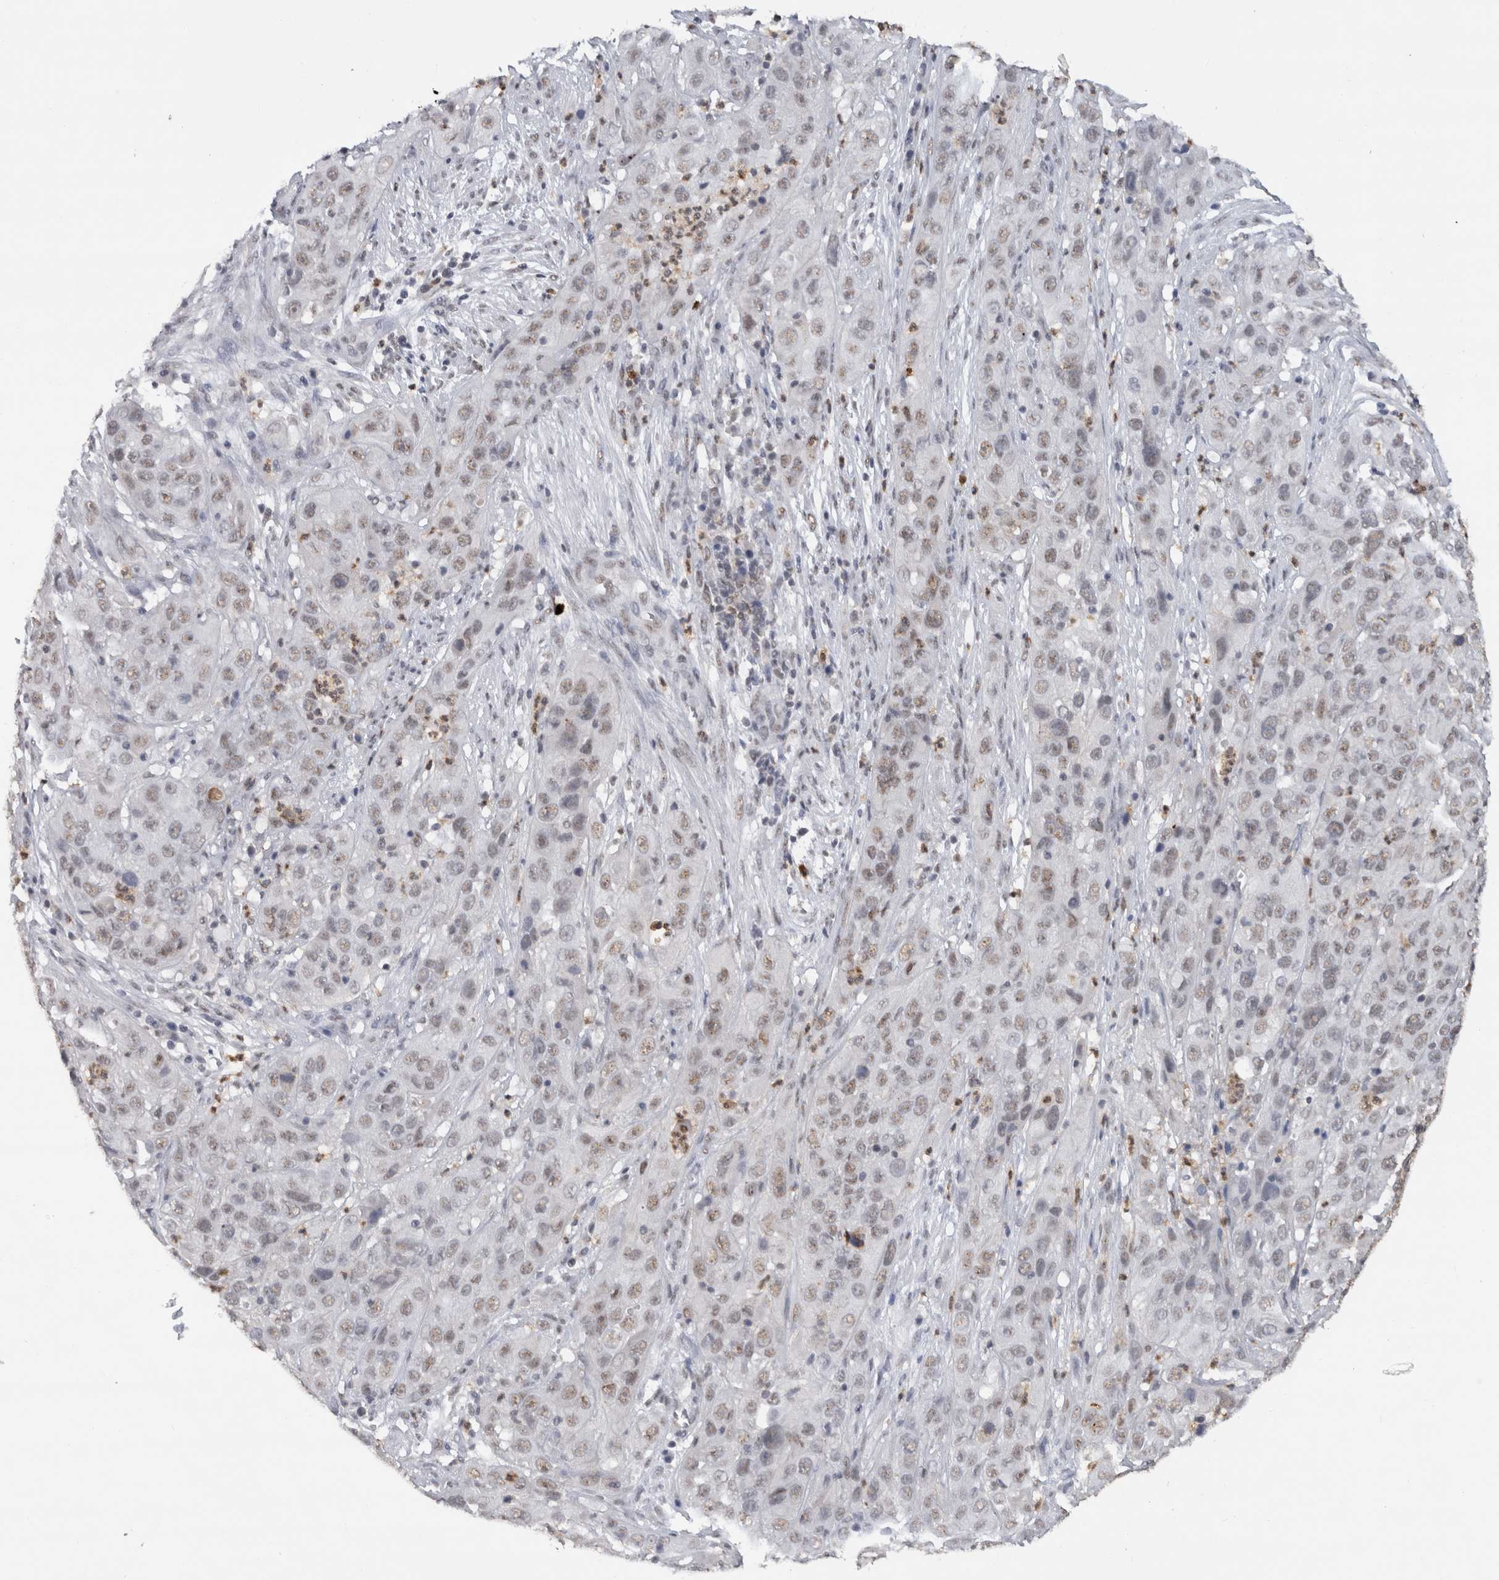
{"staining": {"intensity": "weak", "quantity": "25%-75%", "location": "nuclear"}, "tissue": "cervical cancer", "cell_type": "Tumor cells", "image_type": "cancer", "snomed": [{"axis": "morphology", "description": "Squamous cell carcinoma, NOS"}, {"axis": "topography", "description": "Cervix"}], "caption": "The image shows a brown stain indicating the presence of a protein in the nuclear of tumor cells in cervical squamous cell carcinoma.", "gene": "RPS6KA2", "patient": {"sex": "female", "age": 32}}